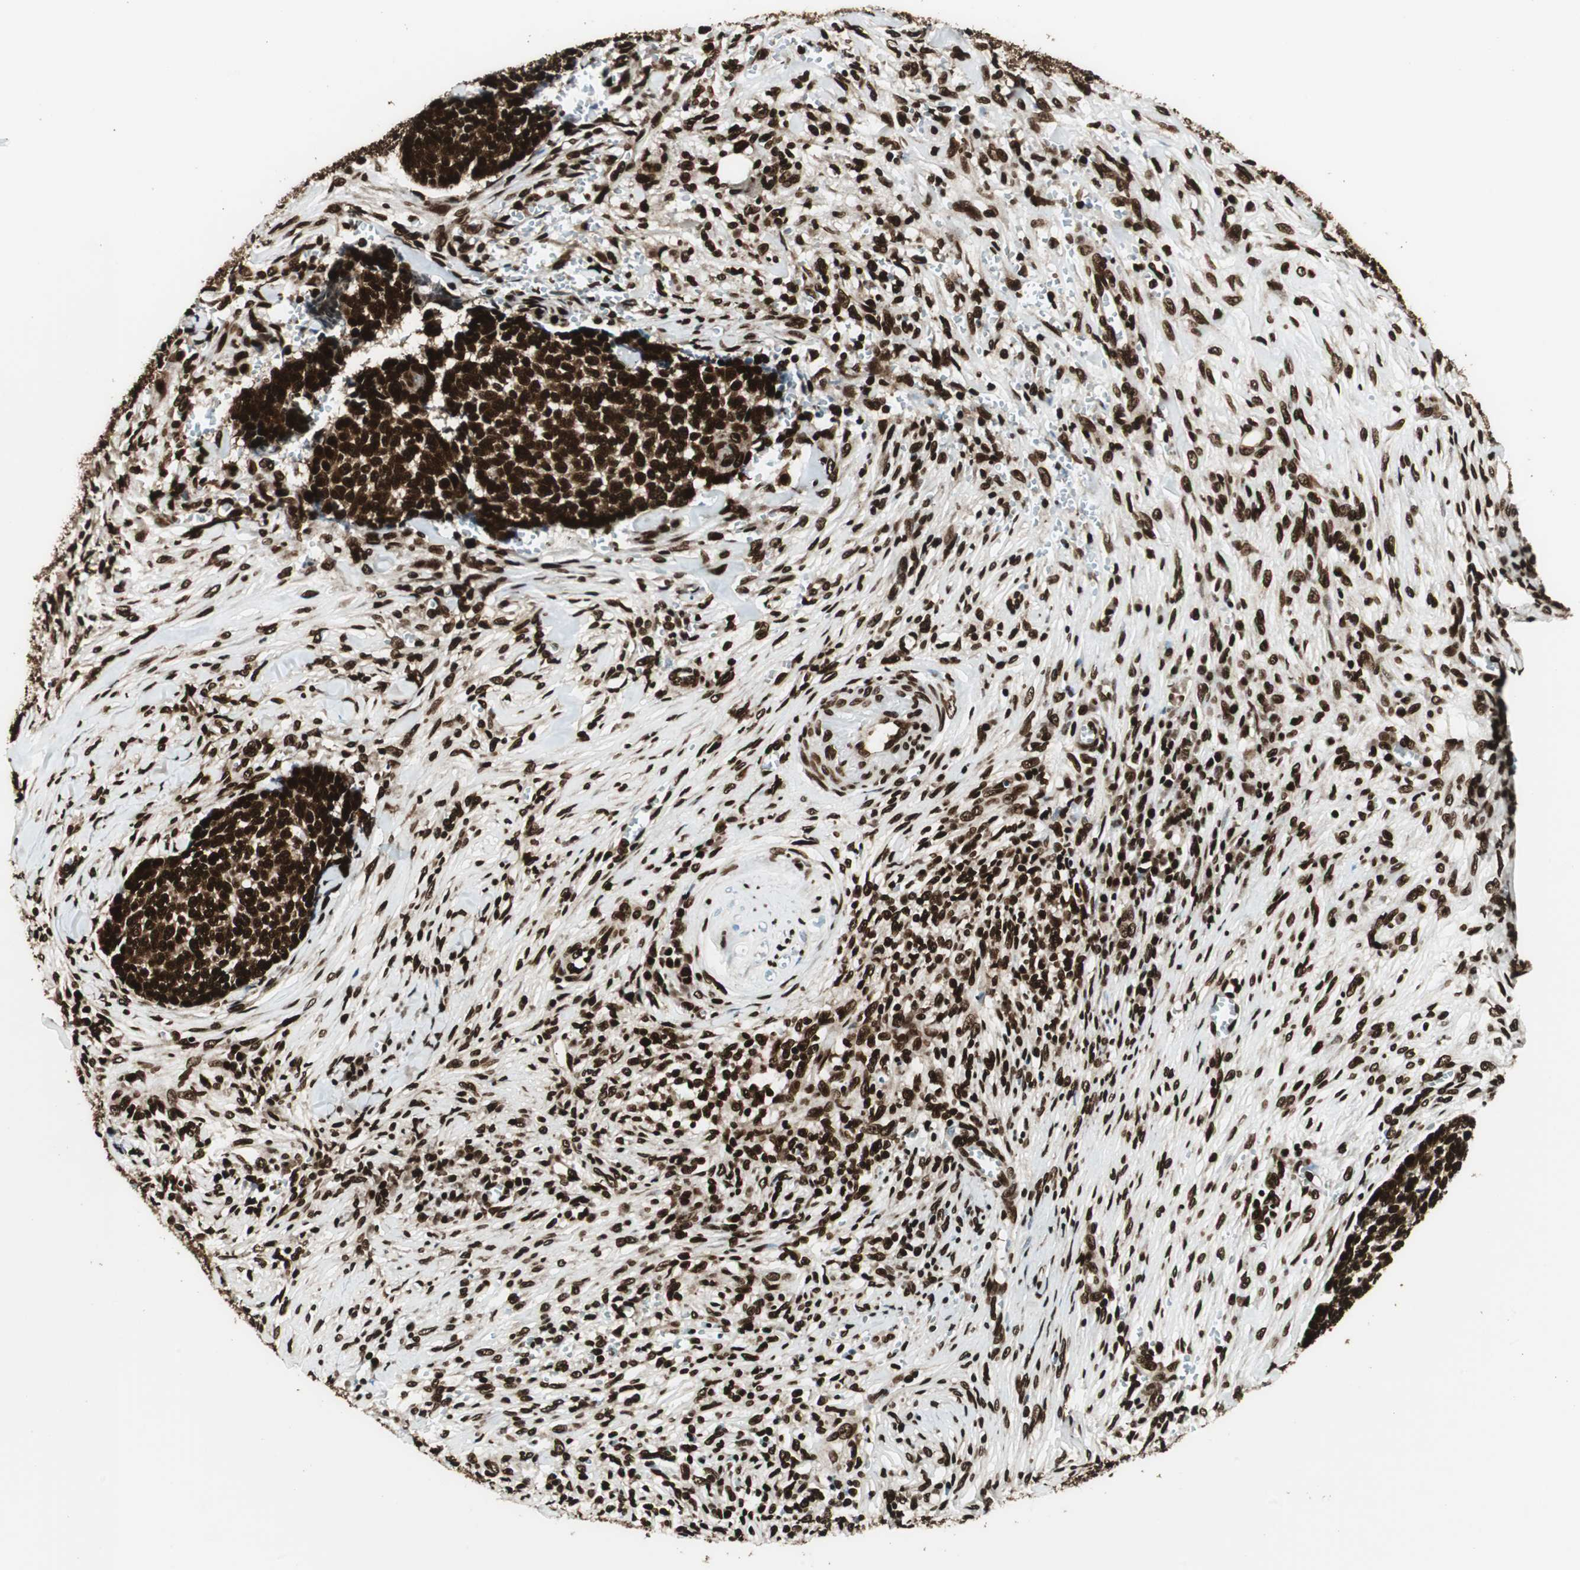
{"staining": {"intensity": "strong", "quantity": ">75%", "location": "nuclear"}, "tissue": "skin cancer", "cell_type": "Tumor cells", "image_type": "cancer", "snomed": [{"axis": "morphology", "description": "Basal cell carcinoma"}, {"axis": "topography", "description": "Skin"}], "caption": "This is a micrograph of IHC staining of skin basal cell carcinoma, which shows strong staining in the nuclear of tumor cells.", "gene": "EWSR1", "patient": {"sex": "male", "age": 84}}